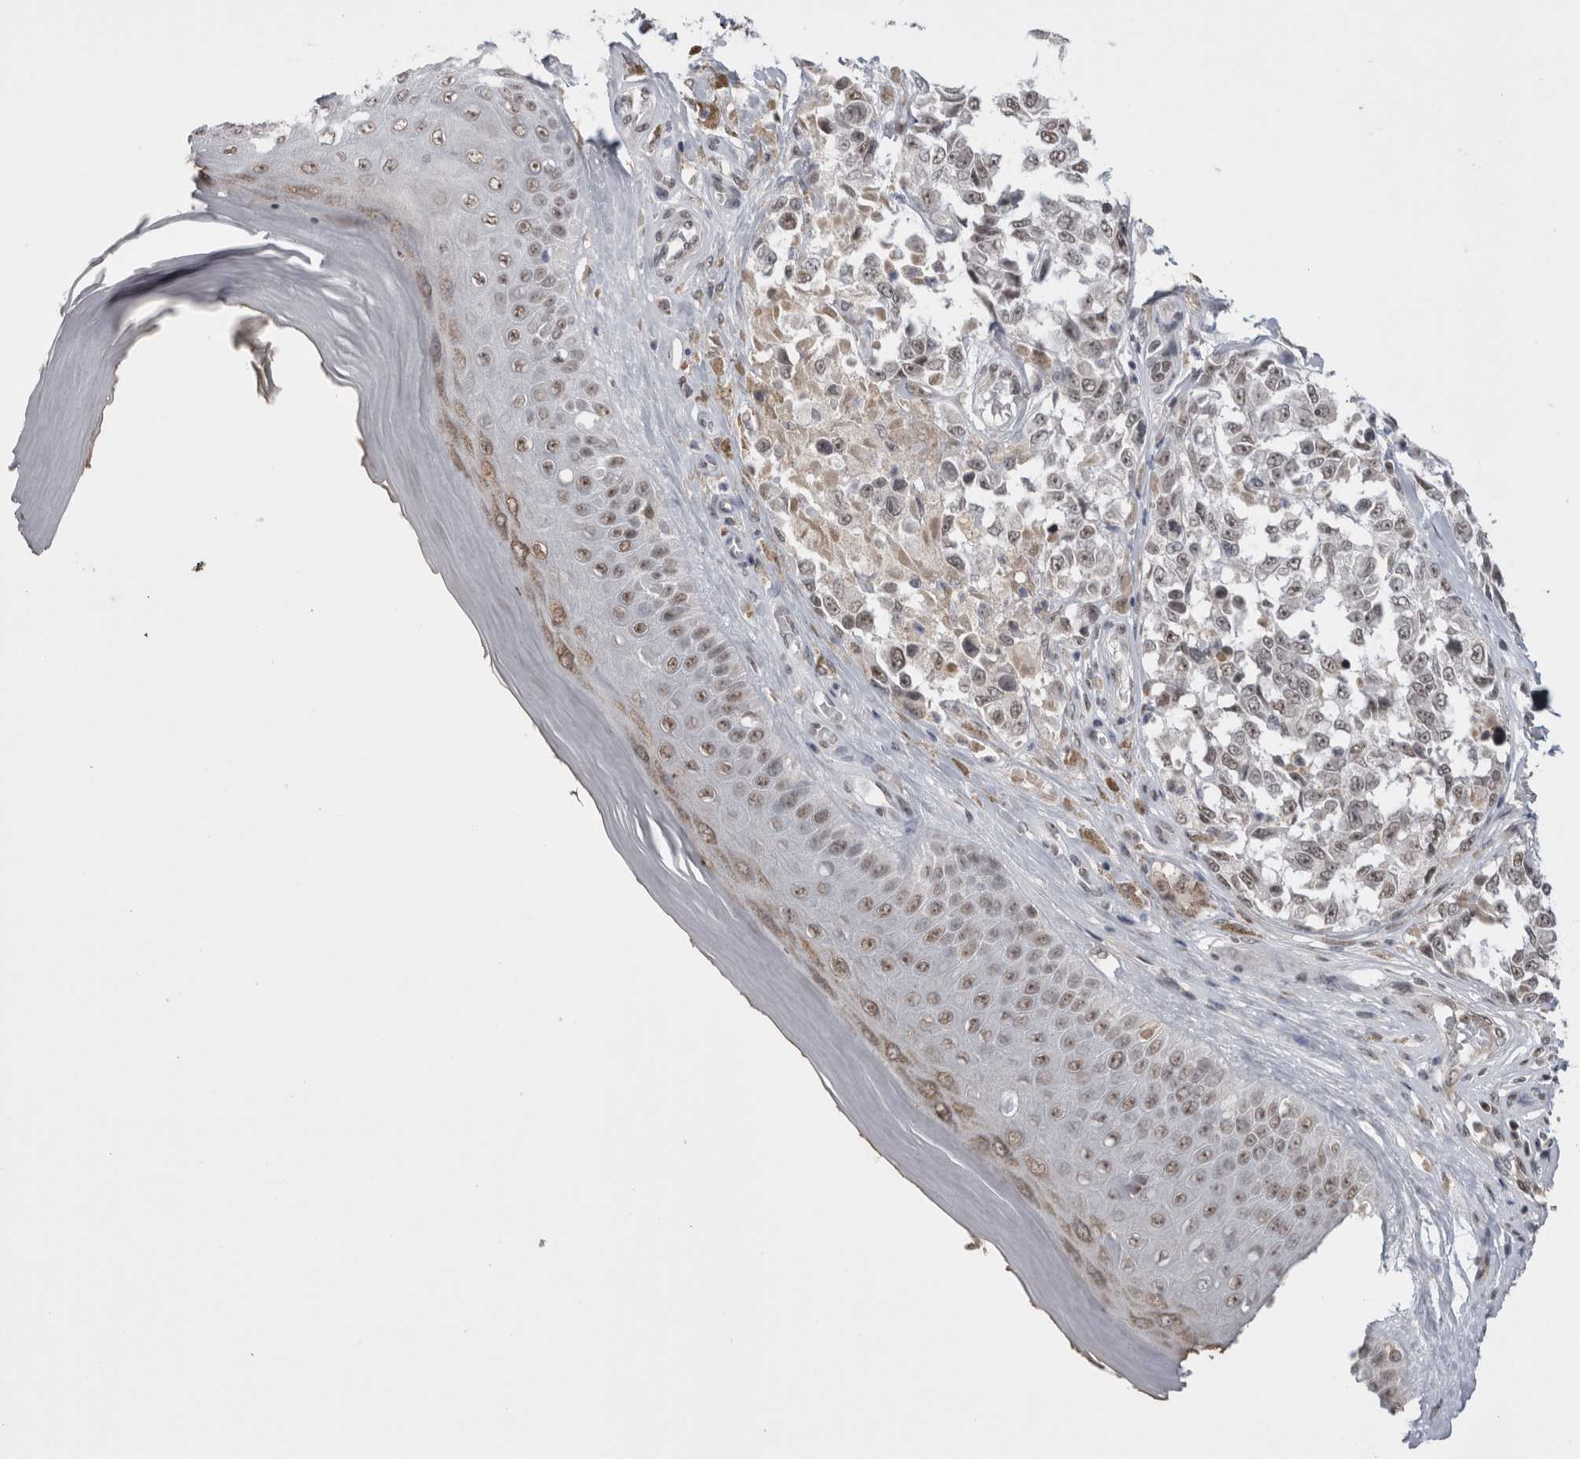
{"staining": {"intensity": "weak", "quantity": "<25%", "location": "nuclear"}, "tissue": "melanoma", "cell_type": "Tumor cells", "image_type": "cancer", "snomed": [{"axis": "morphology", "description": "Malignant melanoma, NOS"}, {"axis": "topography", "description": "Skin"}], "caption": "High power microscopy micrograph of an immunohistochemistry (IHC) micrograph of malignant melanoma, revealing no significant positivity in tumor cells.", "gene": "DAXX", "patient": {"sex": "female", "age": 64}}